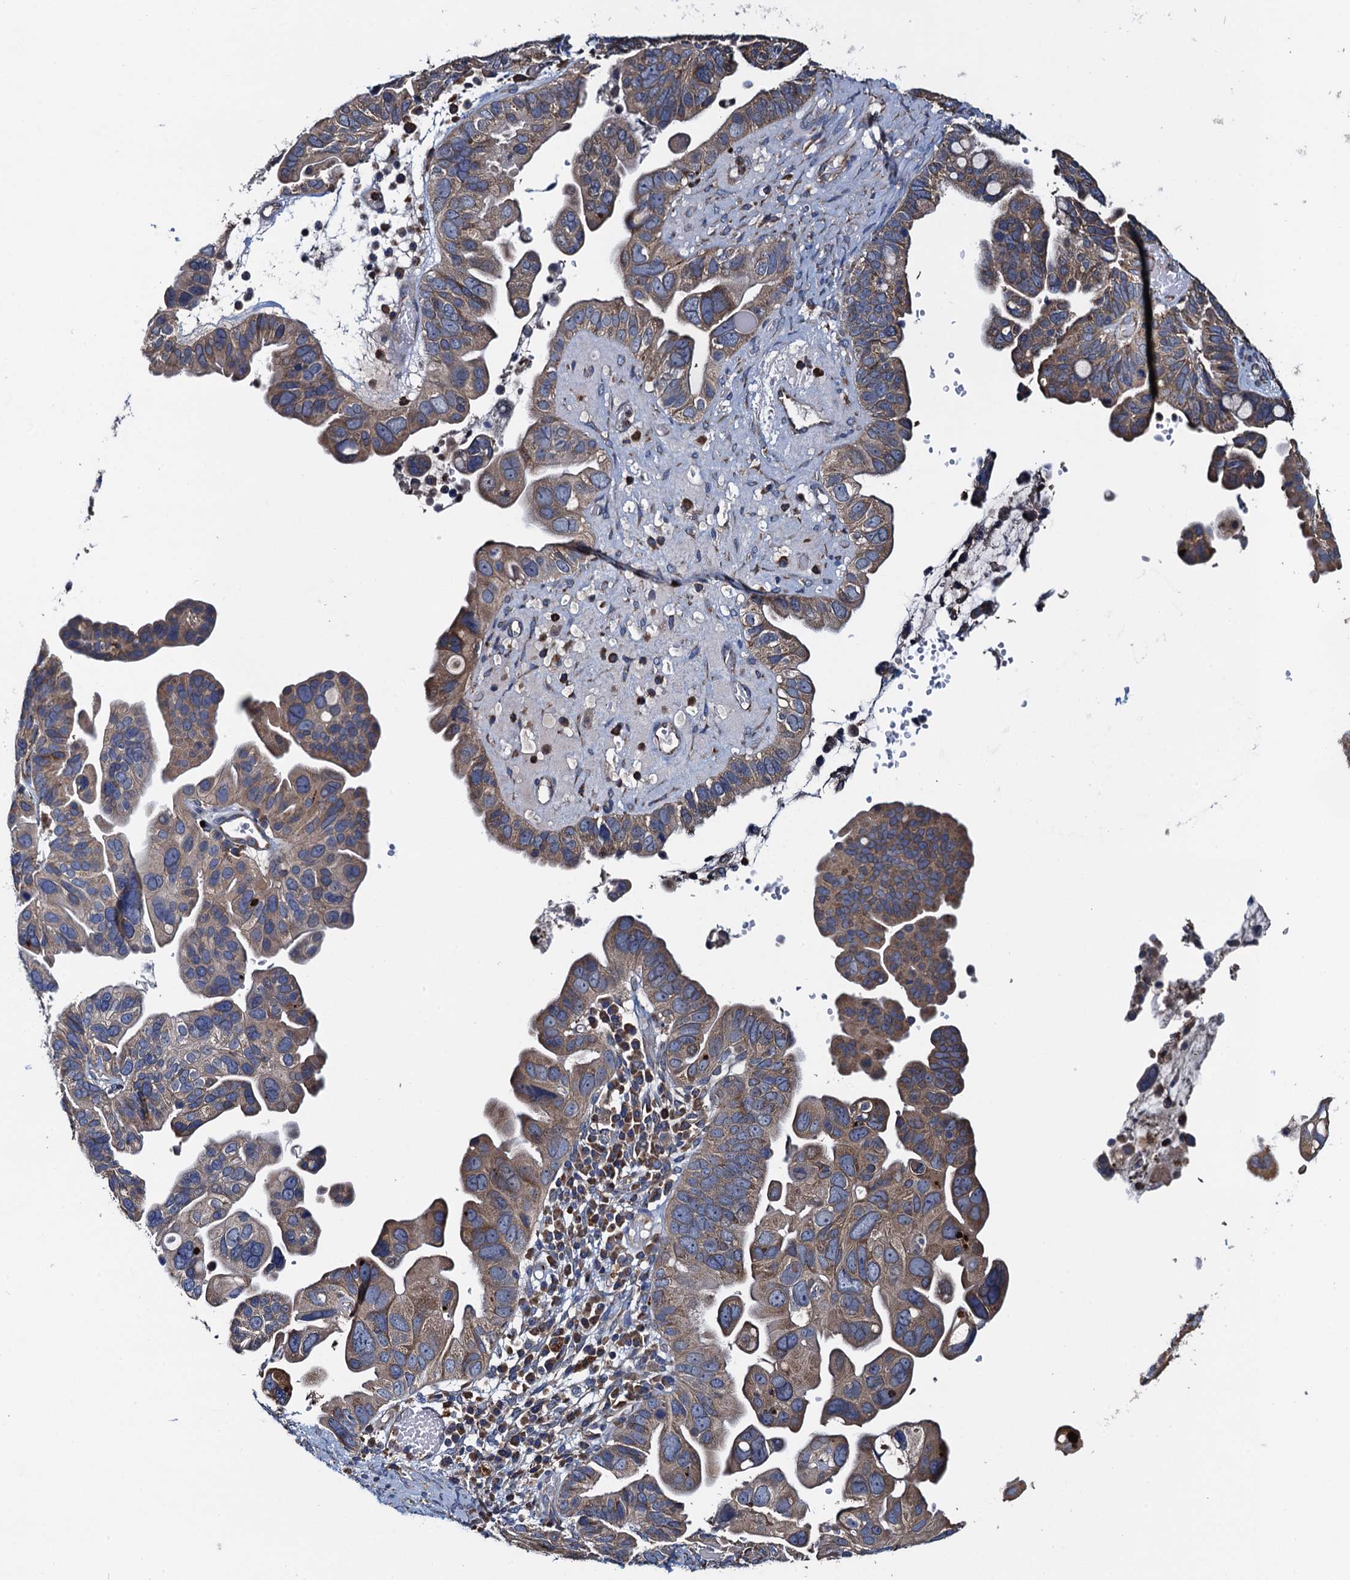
{"staining": {"intensity": "moderate", "quantity": "25%-75%", "location": "cytoplasmic/membranous"}, "tissue": "ovarian cancer", "cell_type": "Tumor cells", "image_type": "cancer", "snomed": [{"axis": "morphology", "description": "Cystadenocarcinoma, serous, NOS"}, {"axis": "topography", "description": "Ovary"}], "caption": "Human ovarian serous cystadenocarcinoma stained with a protein marker displays moderate staining in tumor cells.", "gene": "ADCY9", "patient": {"sex": "female", "age": 56}}